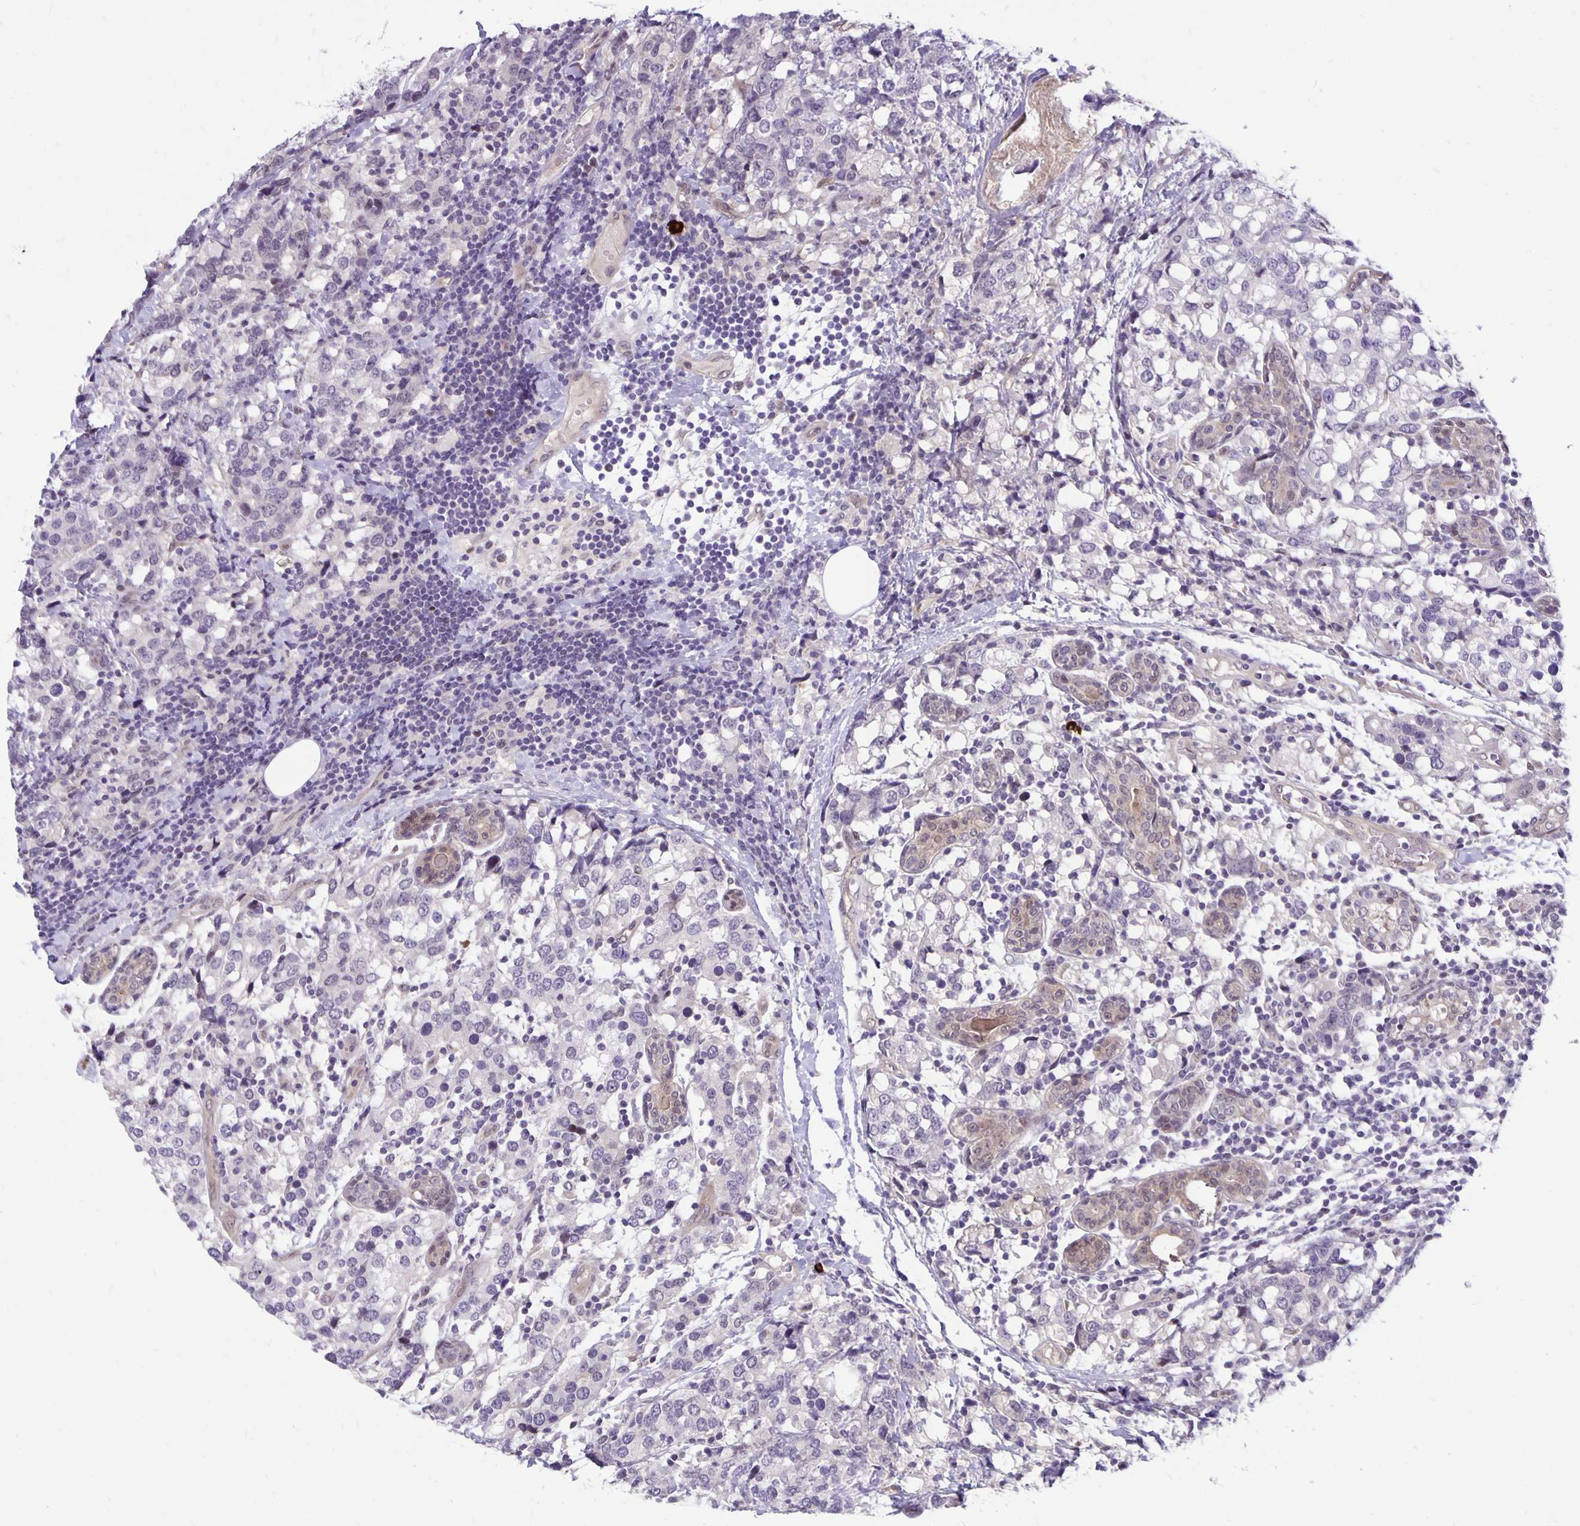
{"staining": {"intensity": "negative", "quantity": "none", "location": "none"}, "tissue": "breast cancer", "cell_type": "Tumor cells", "image_type": "cancer", "snomed": [{"axis": "morphology", "description": "Lobular carcinoma"}, {"axis": "topography", "description": "Breast"}], "caption": "Immunohistochemistry (IHC) photomicrograph of neoplastic tissue: human breast lobular carcinoma stained with DAB (3,3'-diaminobenzidine) exhibits no significant protein expression in tumor cells. Nuclei are stained in blue.", "gene": "TAX1BP3", "patient": {"sex": "female", "age": 59}}